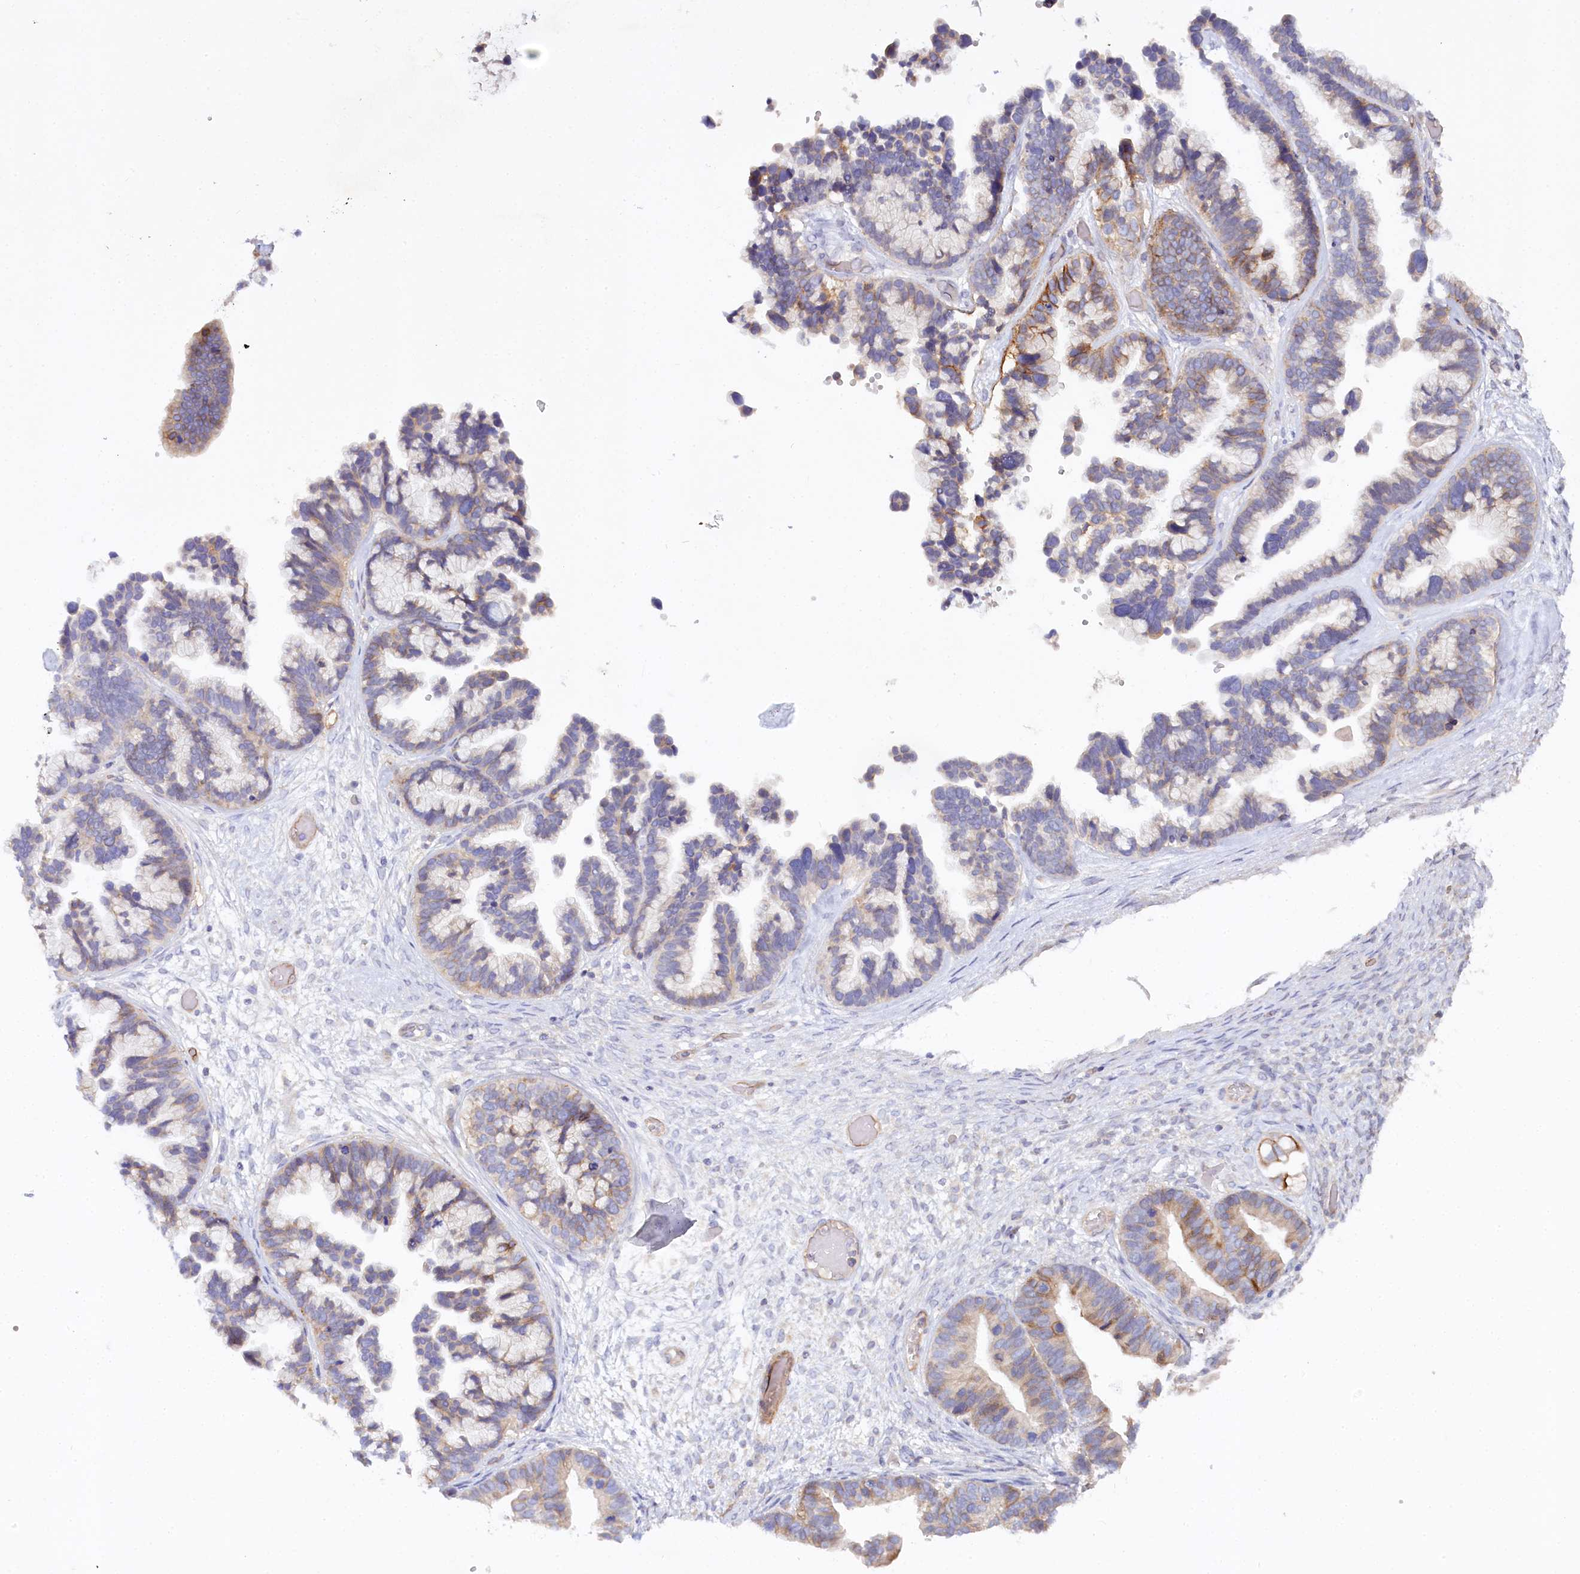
{"staining": {"intensity": "moderate", "quantity": "25%-75%", "location": "cytoplasmic/membranous"}, "tissue": "ovarian cancer", "cell_type": "Tumor cells", "image_type": "cancer", "snomed": [{"axis": "morphology", "description": "Cystadenocarcinoma, serous, NOS"}, {"axis": "topography", "description": "Ovary"}], "caption": "IHC of human ovarian cancer (serous cystadenocarcinoma) reveals medium levels of moderate cytoplasmic/membranous expression in approximately 25%-75% of tumor cells.", "gene": "RBP5", "patient": {"sex": "female", "age": 56}}